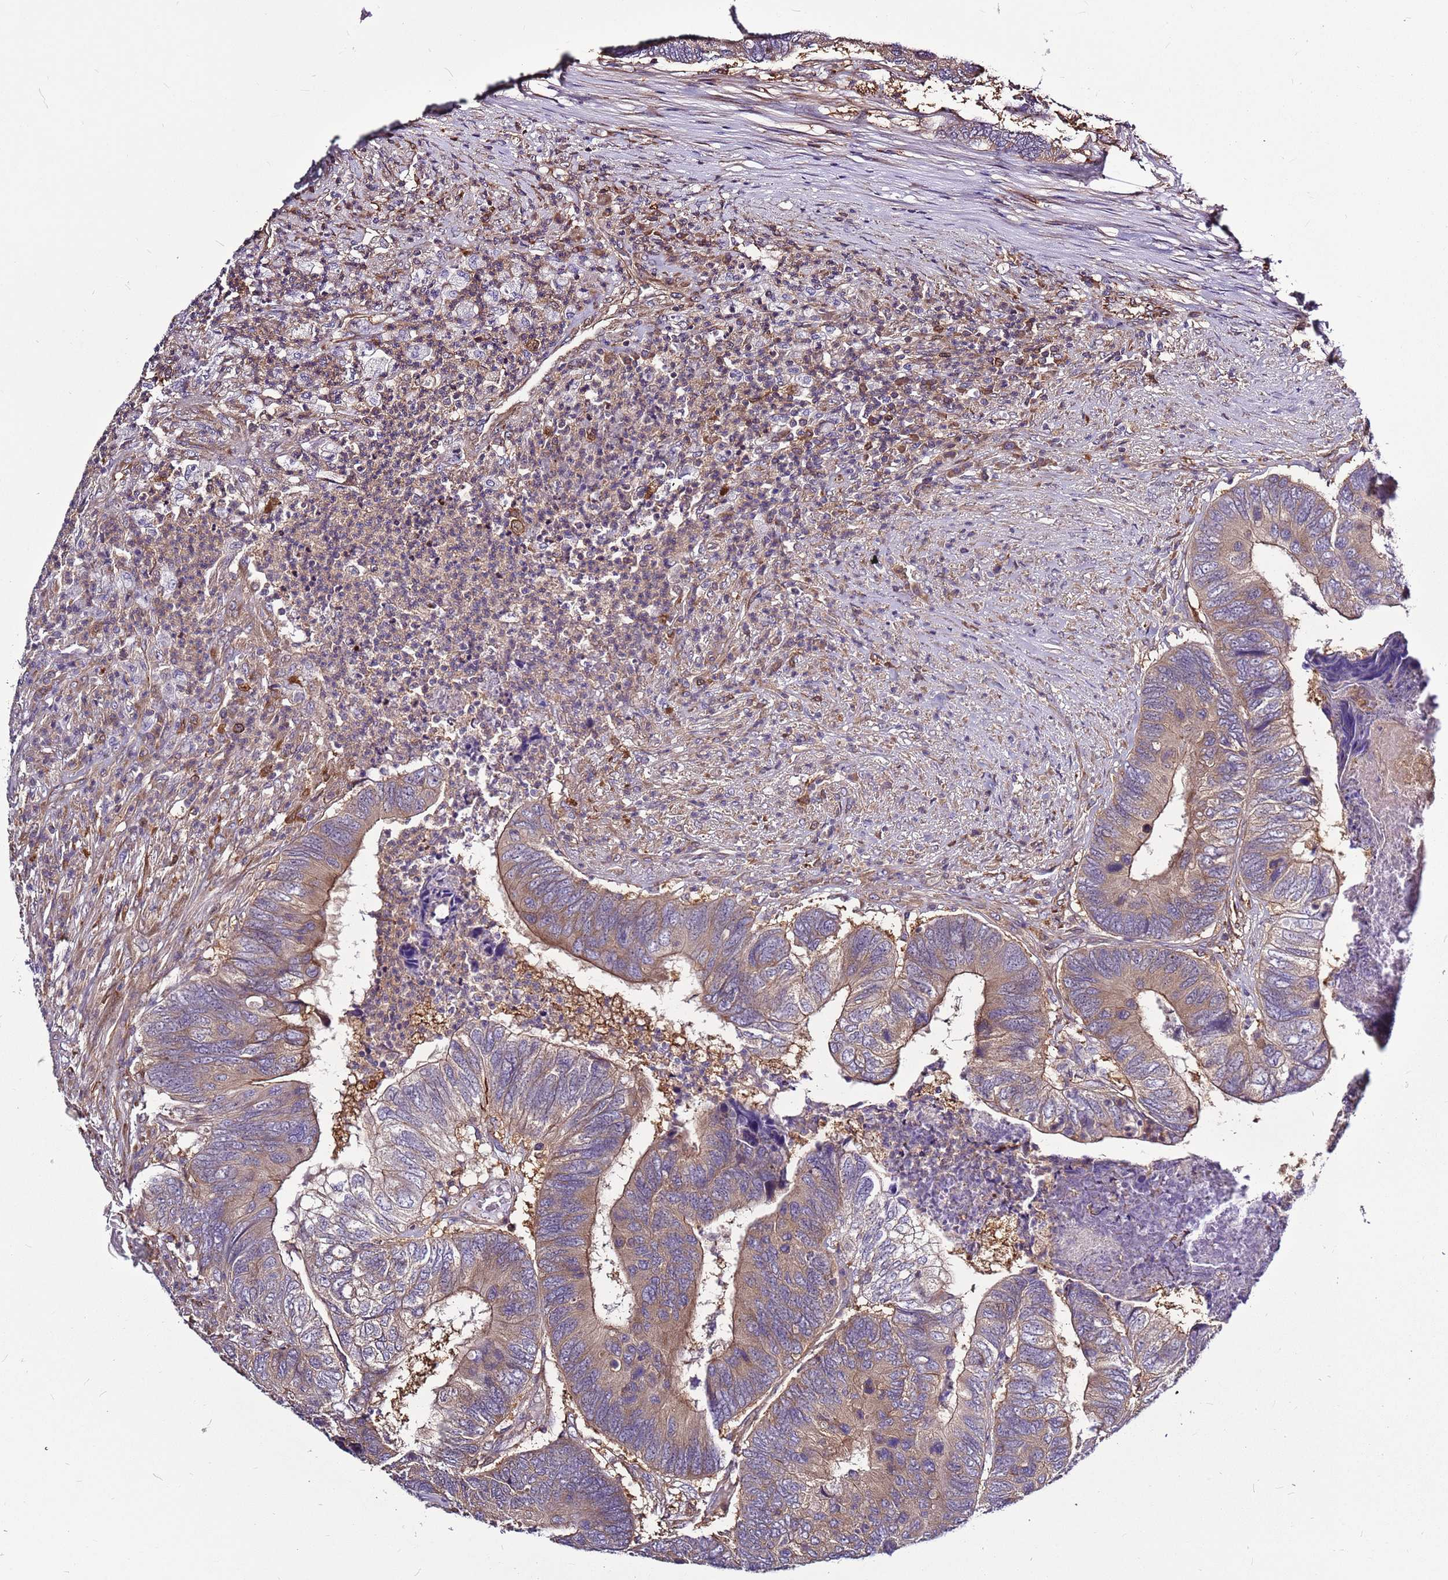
{"staining": {"intensity": "moderate", "quantity": "25%-75%", "location": "cytoplasmic/membranous"}, "tissue": "colorectal cancer", "cell_type": "Tumor cells", "image_type": "cancer", "snomed": [{"axis": "morphology", "description": "Adenocarcinoma, NOS"}, {"axis": "topography", "description": "Colon"}], "caption": "An IHC micrograph of tumor tissue is shown. Protein staining in brown labels moderate cytoplasmic/membranous positivity in colorectal adenocarcinoma within tumor cells. (DAB IHC, brown staining for protein, blue staining for nuclei).", "gene": "ATXN2L", "patient": {"sex": "female", "age": 67}}